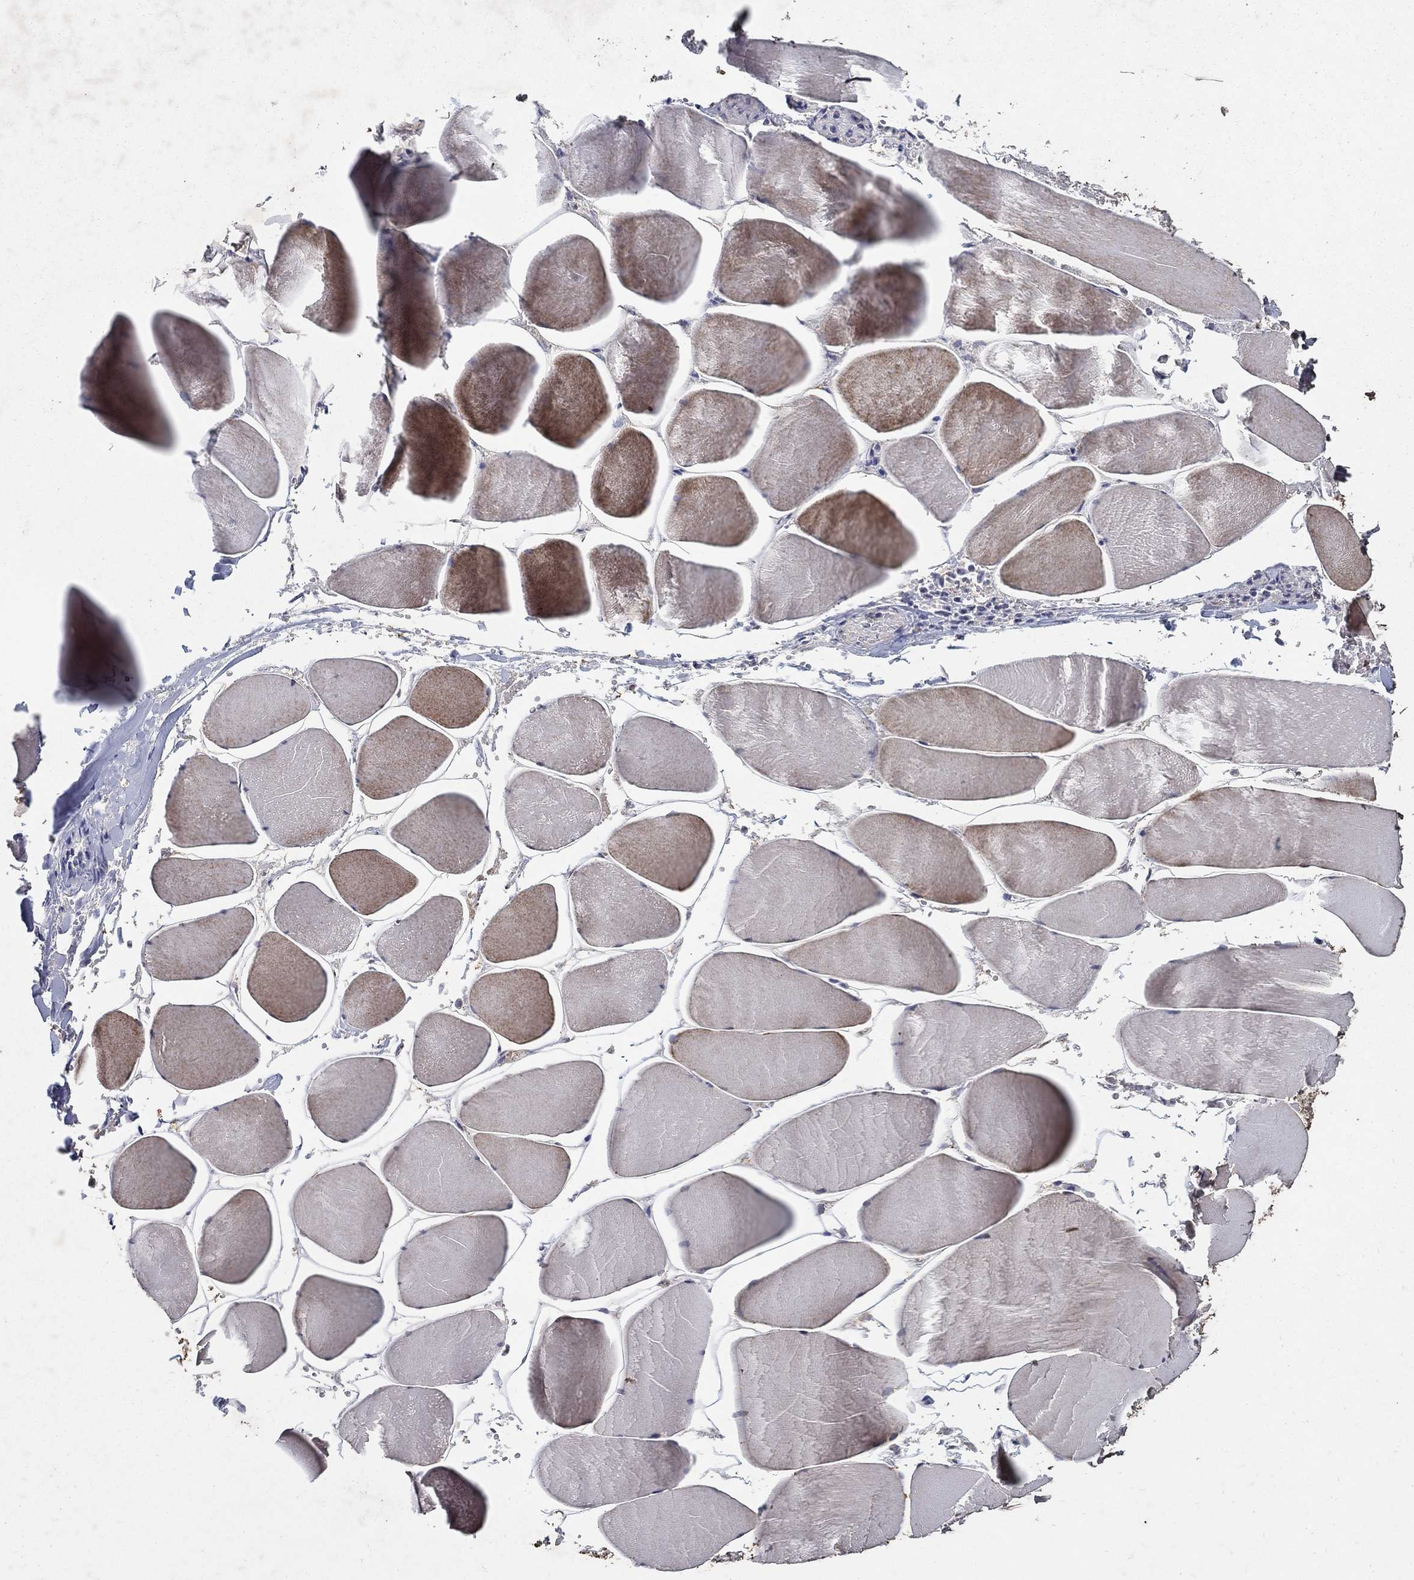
{"staining": {"intensity": "weak", "quantity": "25%-75%", "location": "cytoplasmic/membranous"}, "tissue": "skeletal muscle", "cell_type": "Myocytes", "image_type": "normal", "snomed": [{"axis": "morphology", "description": "Normal tissue, NOS"}, {"axis": "morphology", "description": "Malignant melanoma, Metastatic site"}, {"axis": "topography", "description": "Skeletal muscle"}], "caption": "An IHC micrograph of benign tissue is shown. Protein staining in brown highlights weak cytoplasmic/membranous positivity in skeletal muscle within myocytes.", "gene": "GPSM1", "patient": {"sex": "male", "age": 50}}